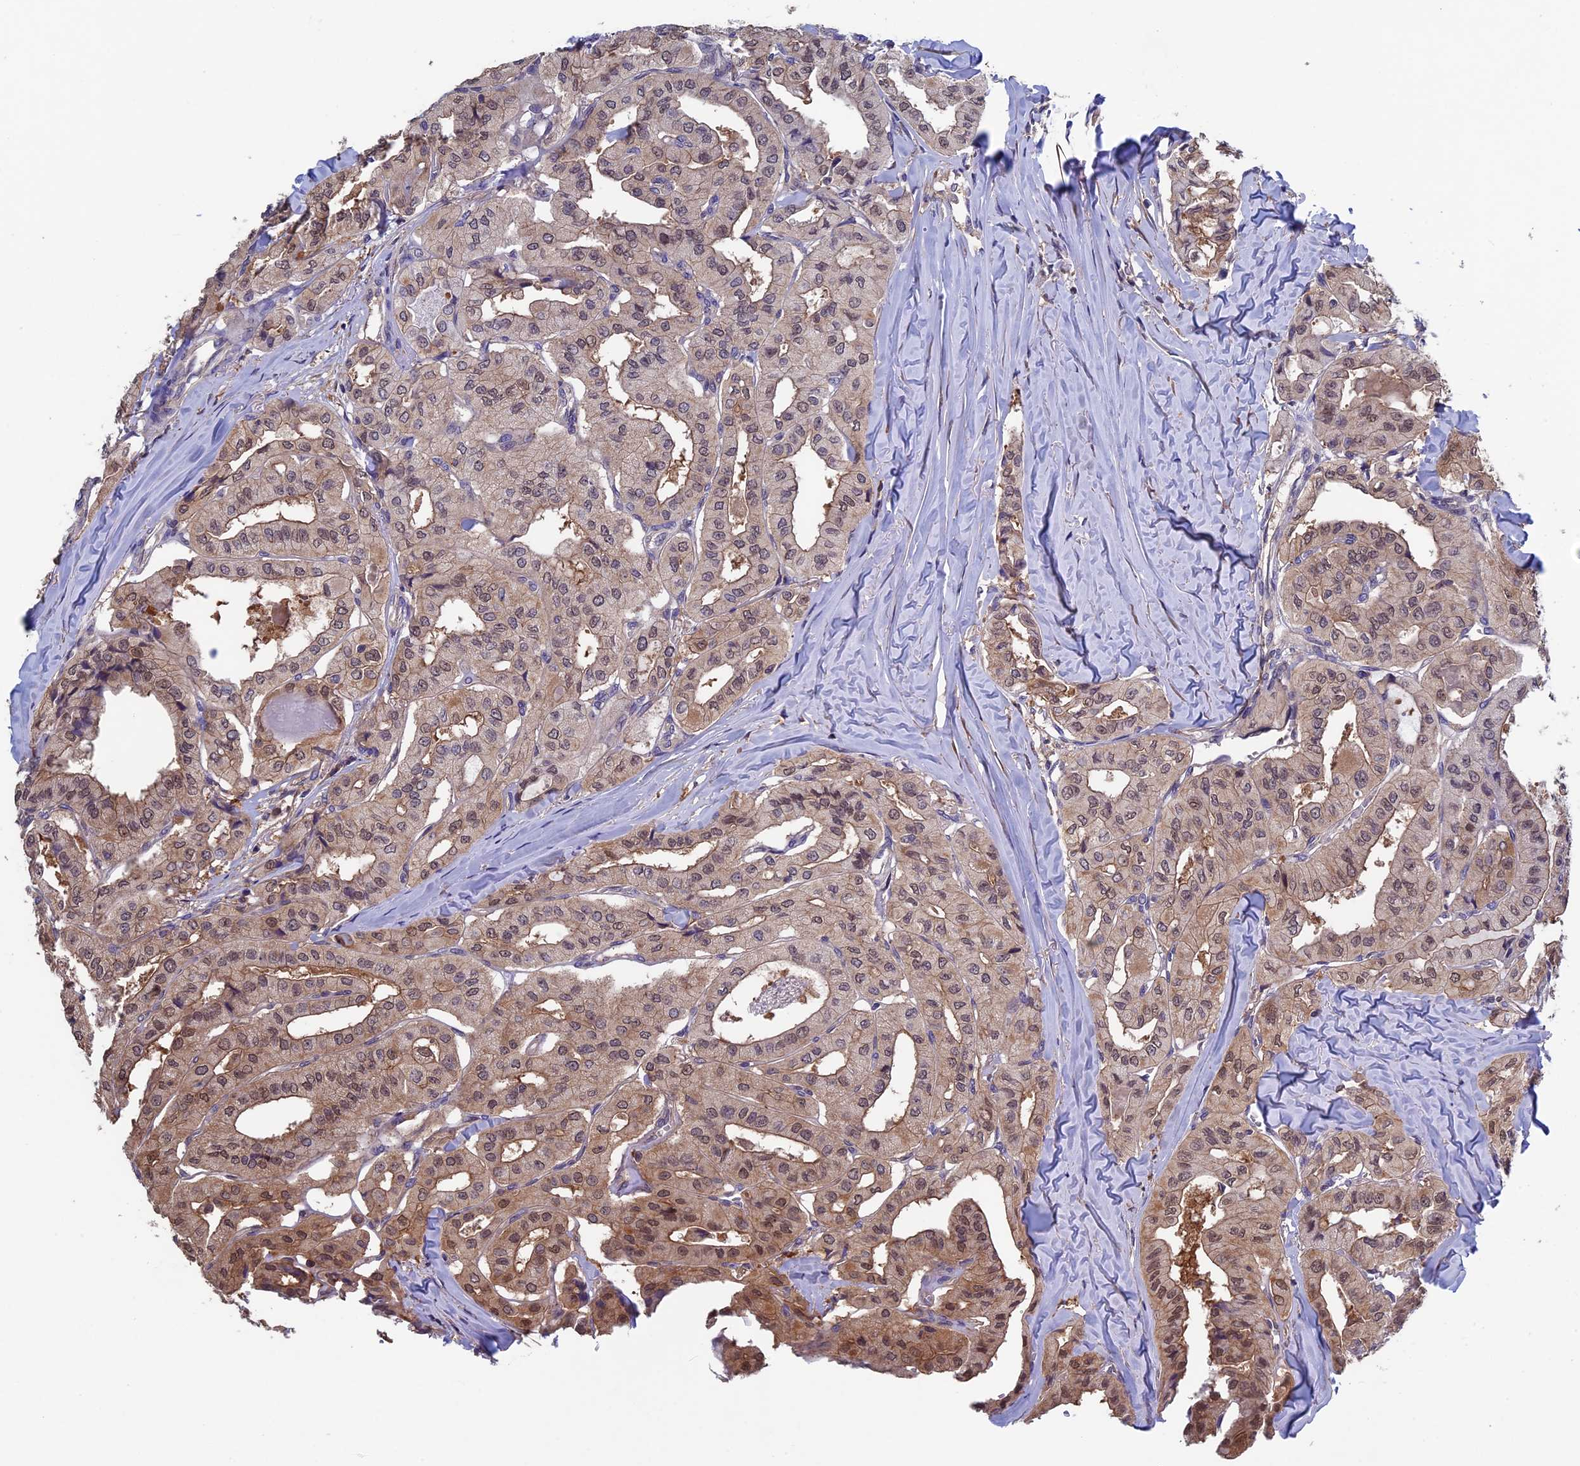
{"staining": {"intensity": "moderate", "quantity": "25%-75%", "location": "cytoplasmic/membranous,nuclear"}, "tissue": "thyroid cancer", "cell_type": "Tumor cells", "image_type": "cancer", "snomed": [{"axis": "morphology", "description": "Papillary adenocarcinoma, NOS"}, {"axis": "topography", "description": "Thyroid gland"}], "caption": "This is a histology image of immunohistochemistry (IHC) staining of thyroid cancer, which shows moderate expression in the cytoplasmic/membranous and nuclear of tumor cells.", "gene": "LCMT1", "patient": {"sex": "female", "age": 59}}